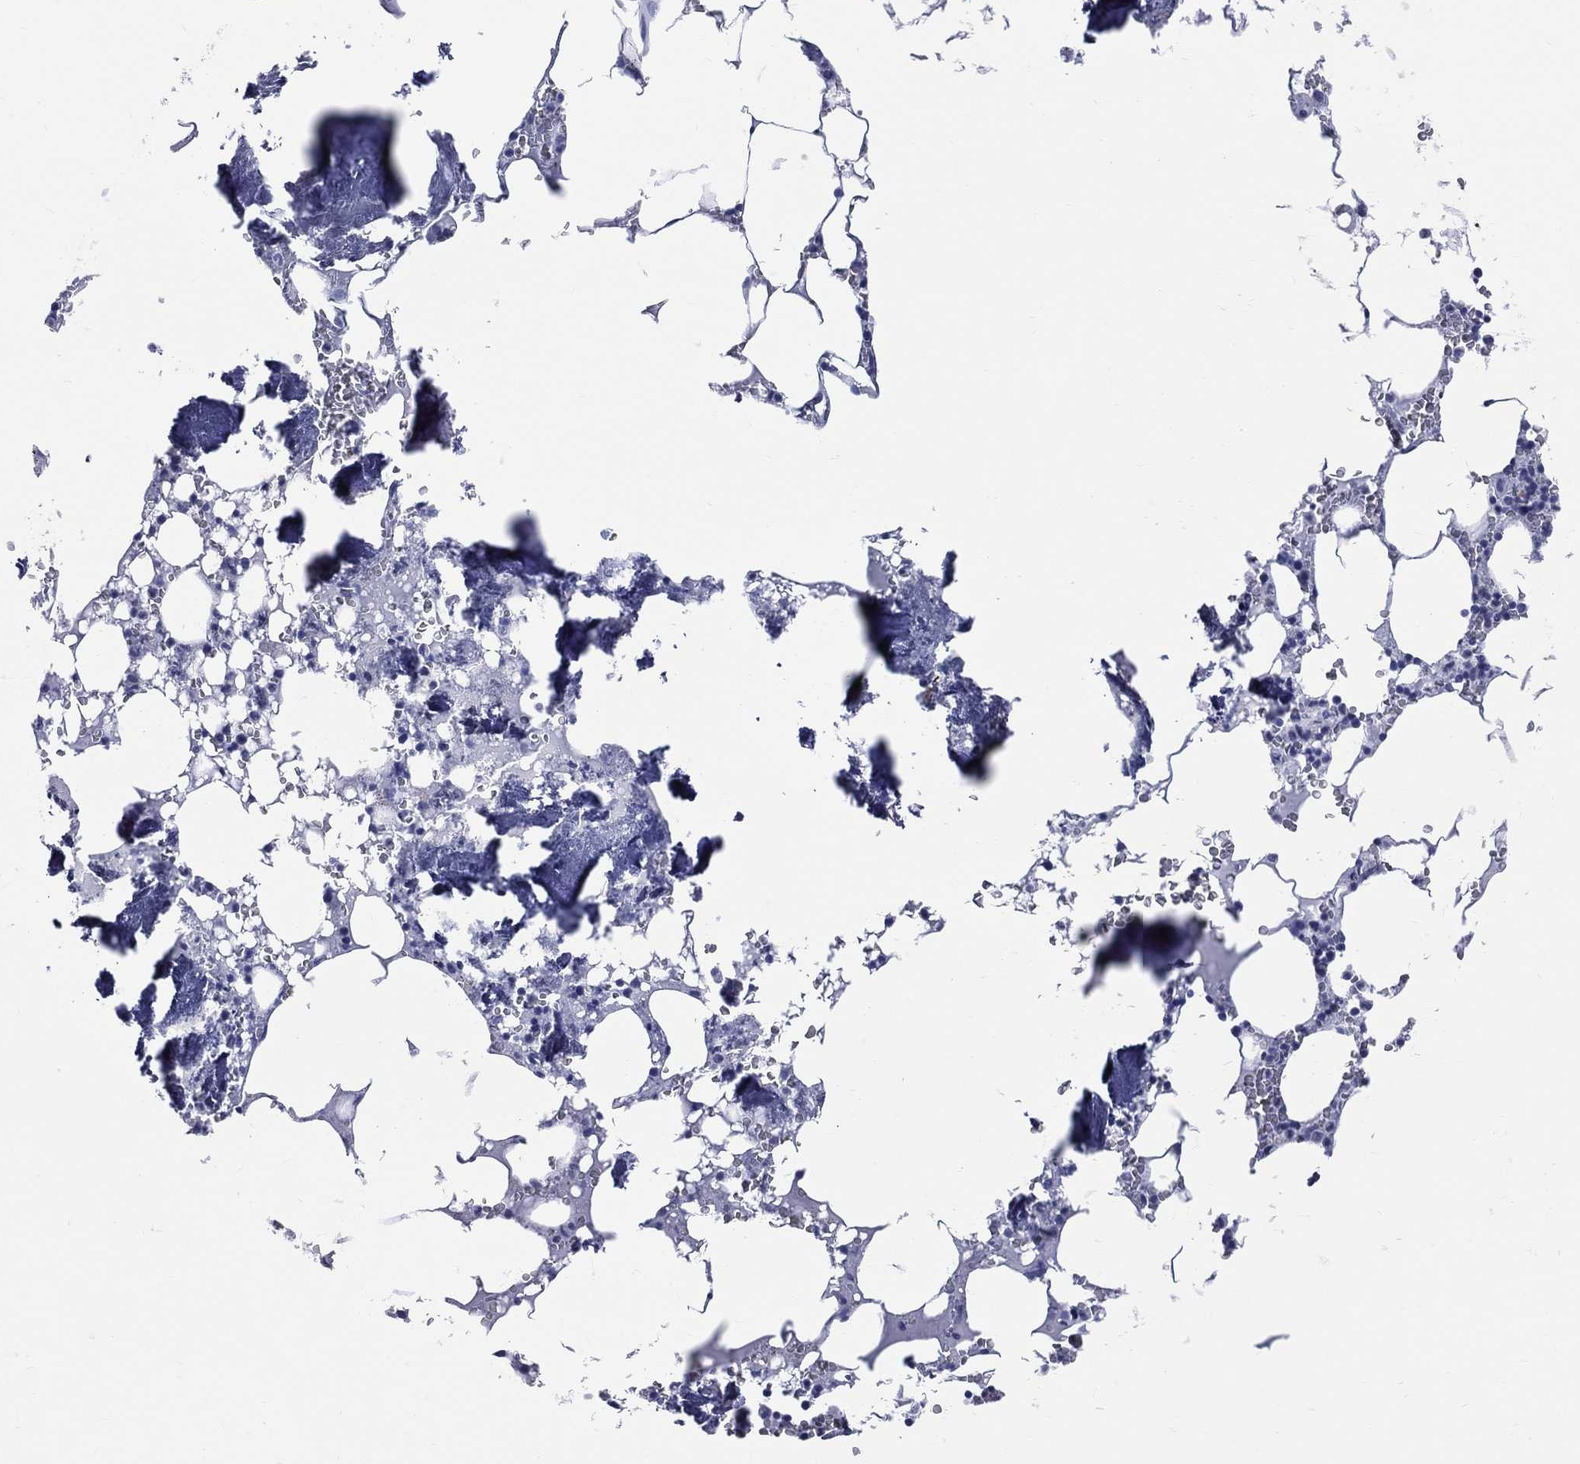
{"staining": {"intensity": "negative", "quantity": "none", "location": "none"}, "tissue": "bone marrow", "cell_type": "Hematopoietic cells", "image_type": "normal", "snomed": [{"axis": "morphology", "description": "Normal tissue, NOS"}, {"axis": "topography", "description": "Bone marrow"}], "caption": "Immunohistochemistry (IHC) micrograph of normal bone marrow: human bone marrow stained with DAB (3,3'-diaminobenzidine) shows no significant protein expression in hematopoietic cells. The staining is performed using DAB (3,3'-diaminobenzidine) brown chromogen with nuclei counter-stained in using hematoxylin.", "gene": "MLLT10", "patient": {"sex": "female", "age": 64}}